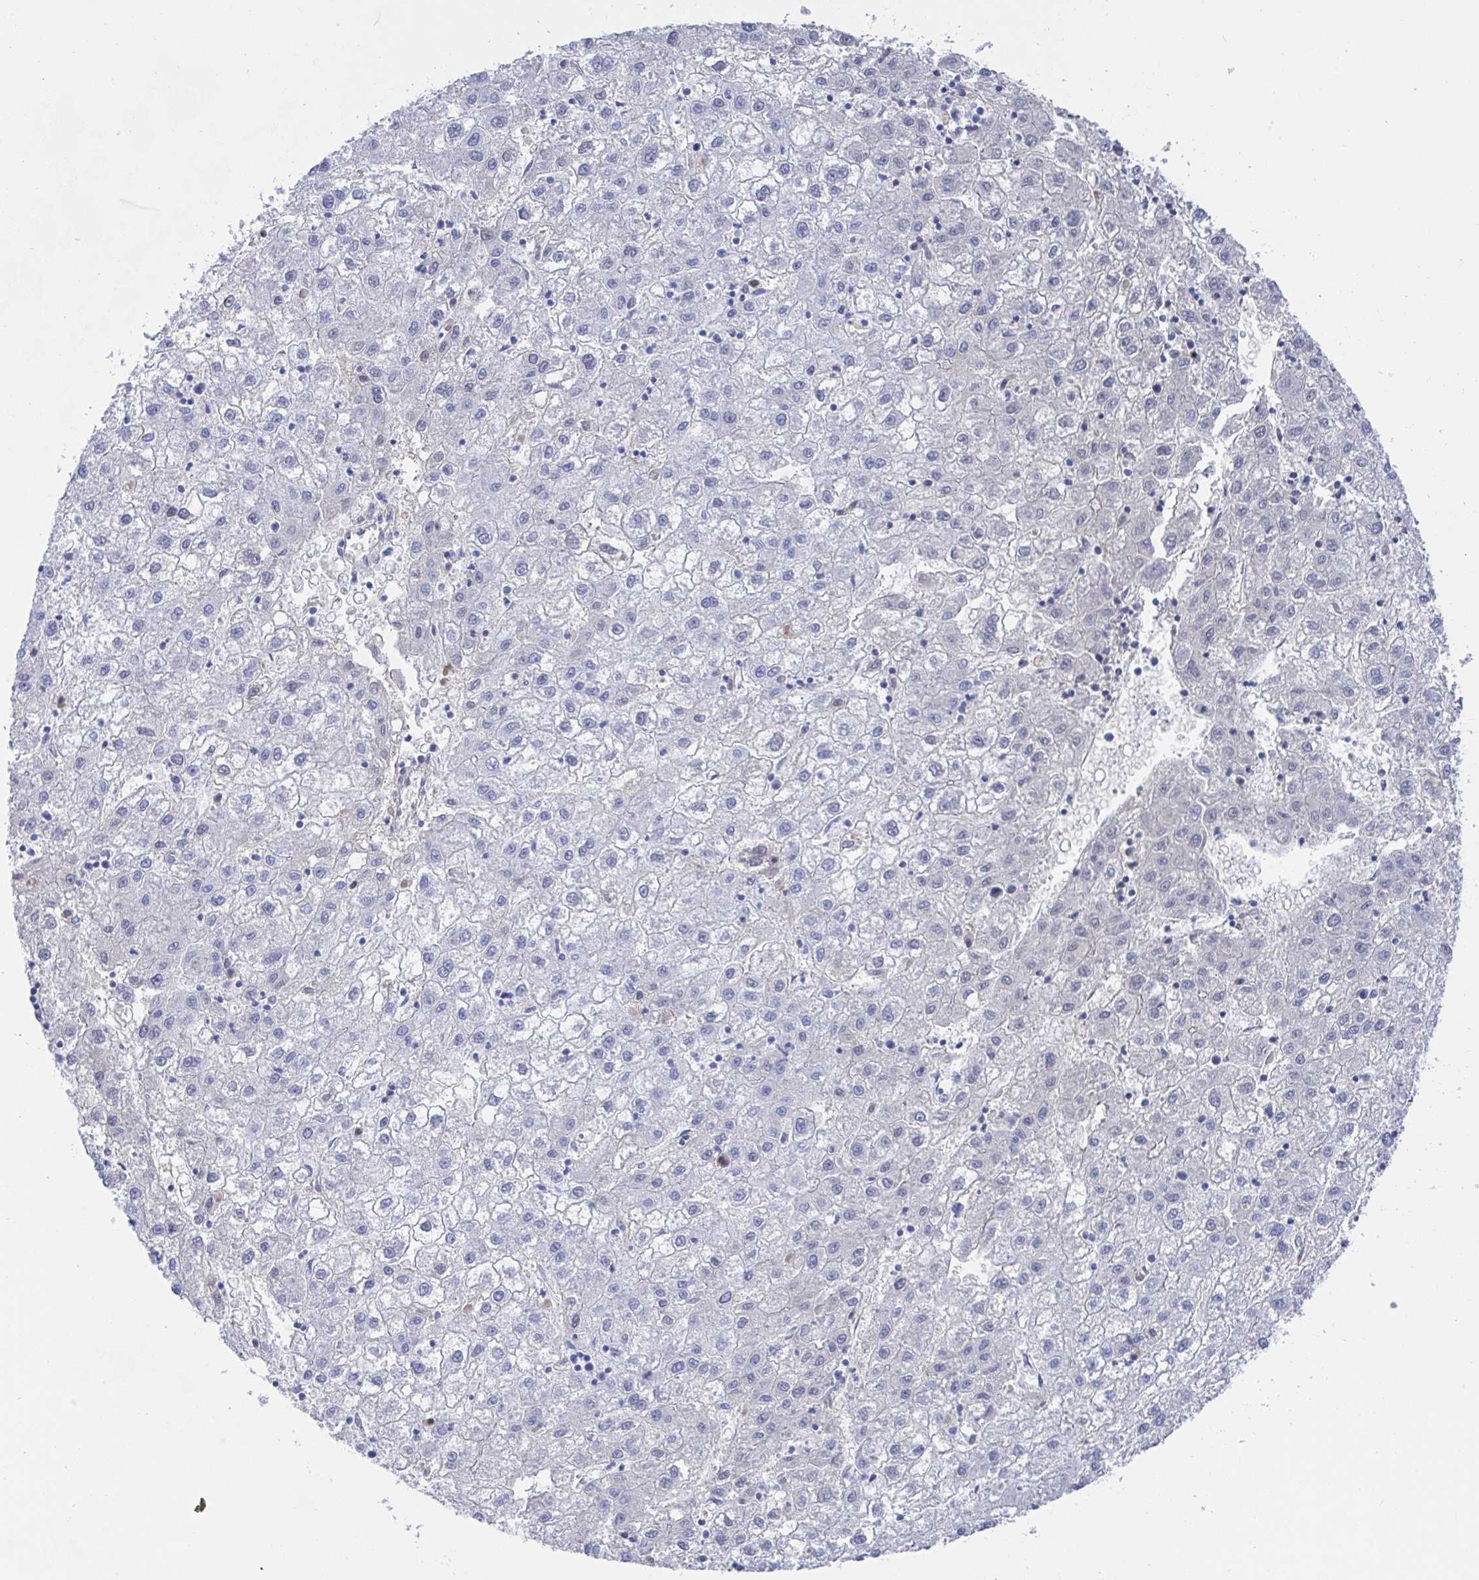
{"staining": {"intensity": "negative", "quantity": "none", "location": "none"}, "tissue": "liver cancer", "cell_type": "Tumor cells", "image_type": "cancer", "snomed": [{"axis": "morphology", "description": "Carcinoma, Hepatocellular, NOS"}, {"axis": "topography", "description": "Liver"}], "caption": "Photomicrograph shows no significant protein expression in tumor cells of liver cancer (hepatocellular carcinoma). (DAB (3,3'-diaminobenzidine) IHC with hematoxylin counter stain).", "gene": "TNFAIP6", "patient": {"sex": "male", "age": 72}}